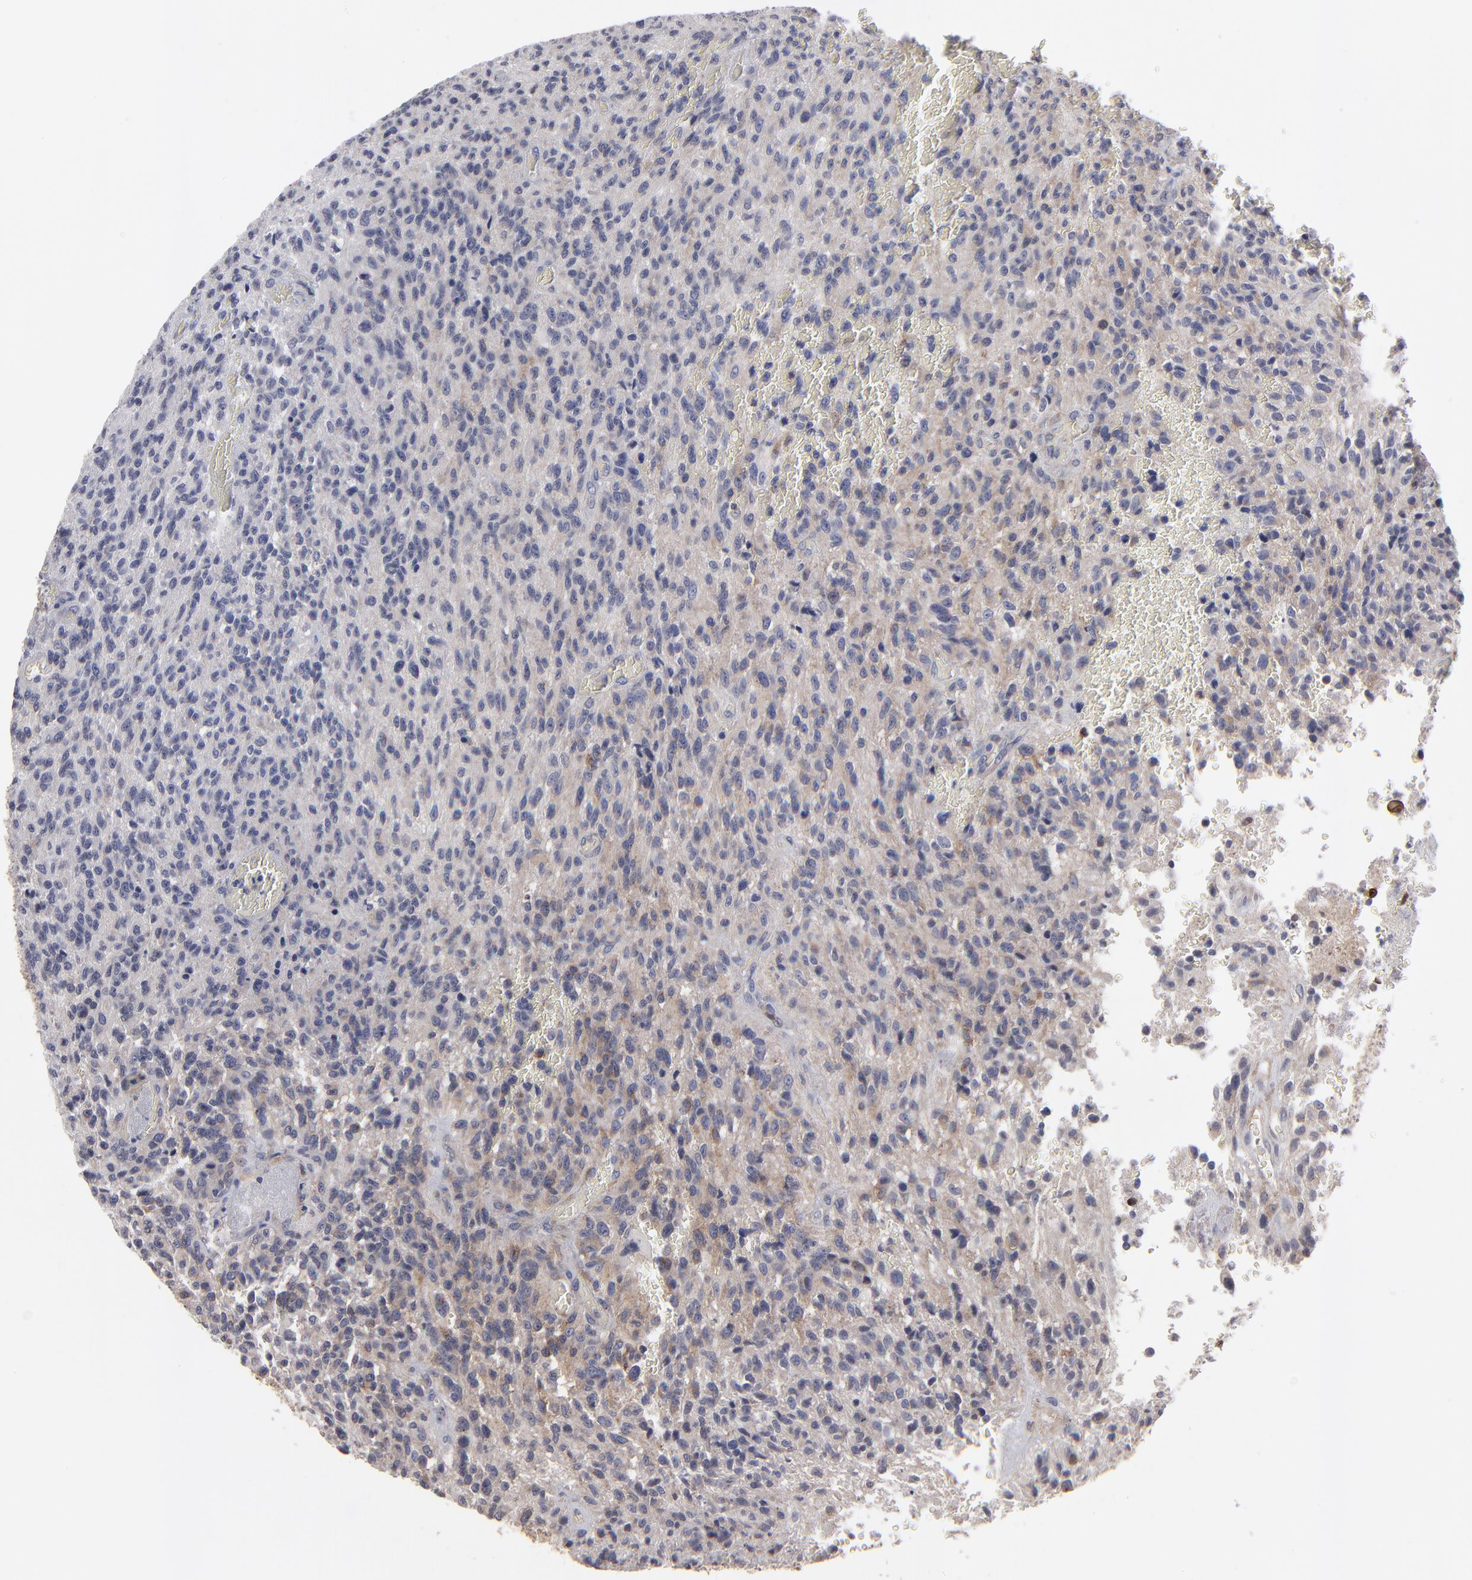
{"staining": {"intensity": "moderate", "quantity": "25%-75%", "location": "cytoplasmic/membranous"}, "tissue": "glioma", "cell_type": "Tumor cells", "image_type": "cancer", "snomed": [{"axis": "morphology", "description": "Normal tissue, NOS"}, {"axis": "morphology", "description": "Glioma, malignant, High grade"}, {"axis": "topography", "description": "Cerebral cortex"}], "caption": "A histopathology image showing moderate cytoplasmic/membranous positivity in approximately 25%-75% of tumor cells in malignant high-grade glioma, as visualized by brown immunohistochemical staining.", "gene": "CEP97", "patient": {"sex": "male", "age": 56}}